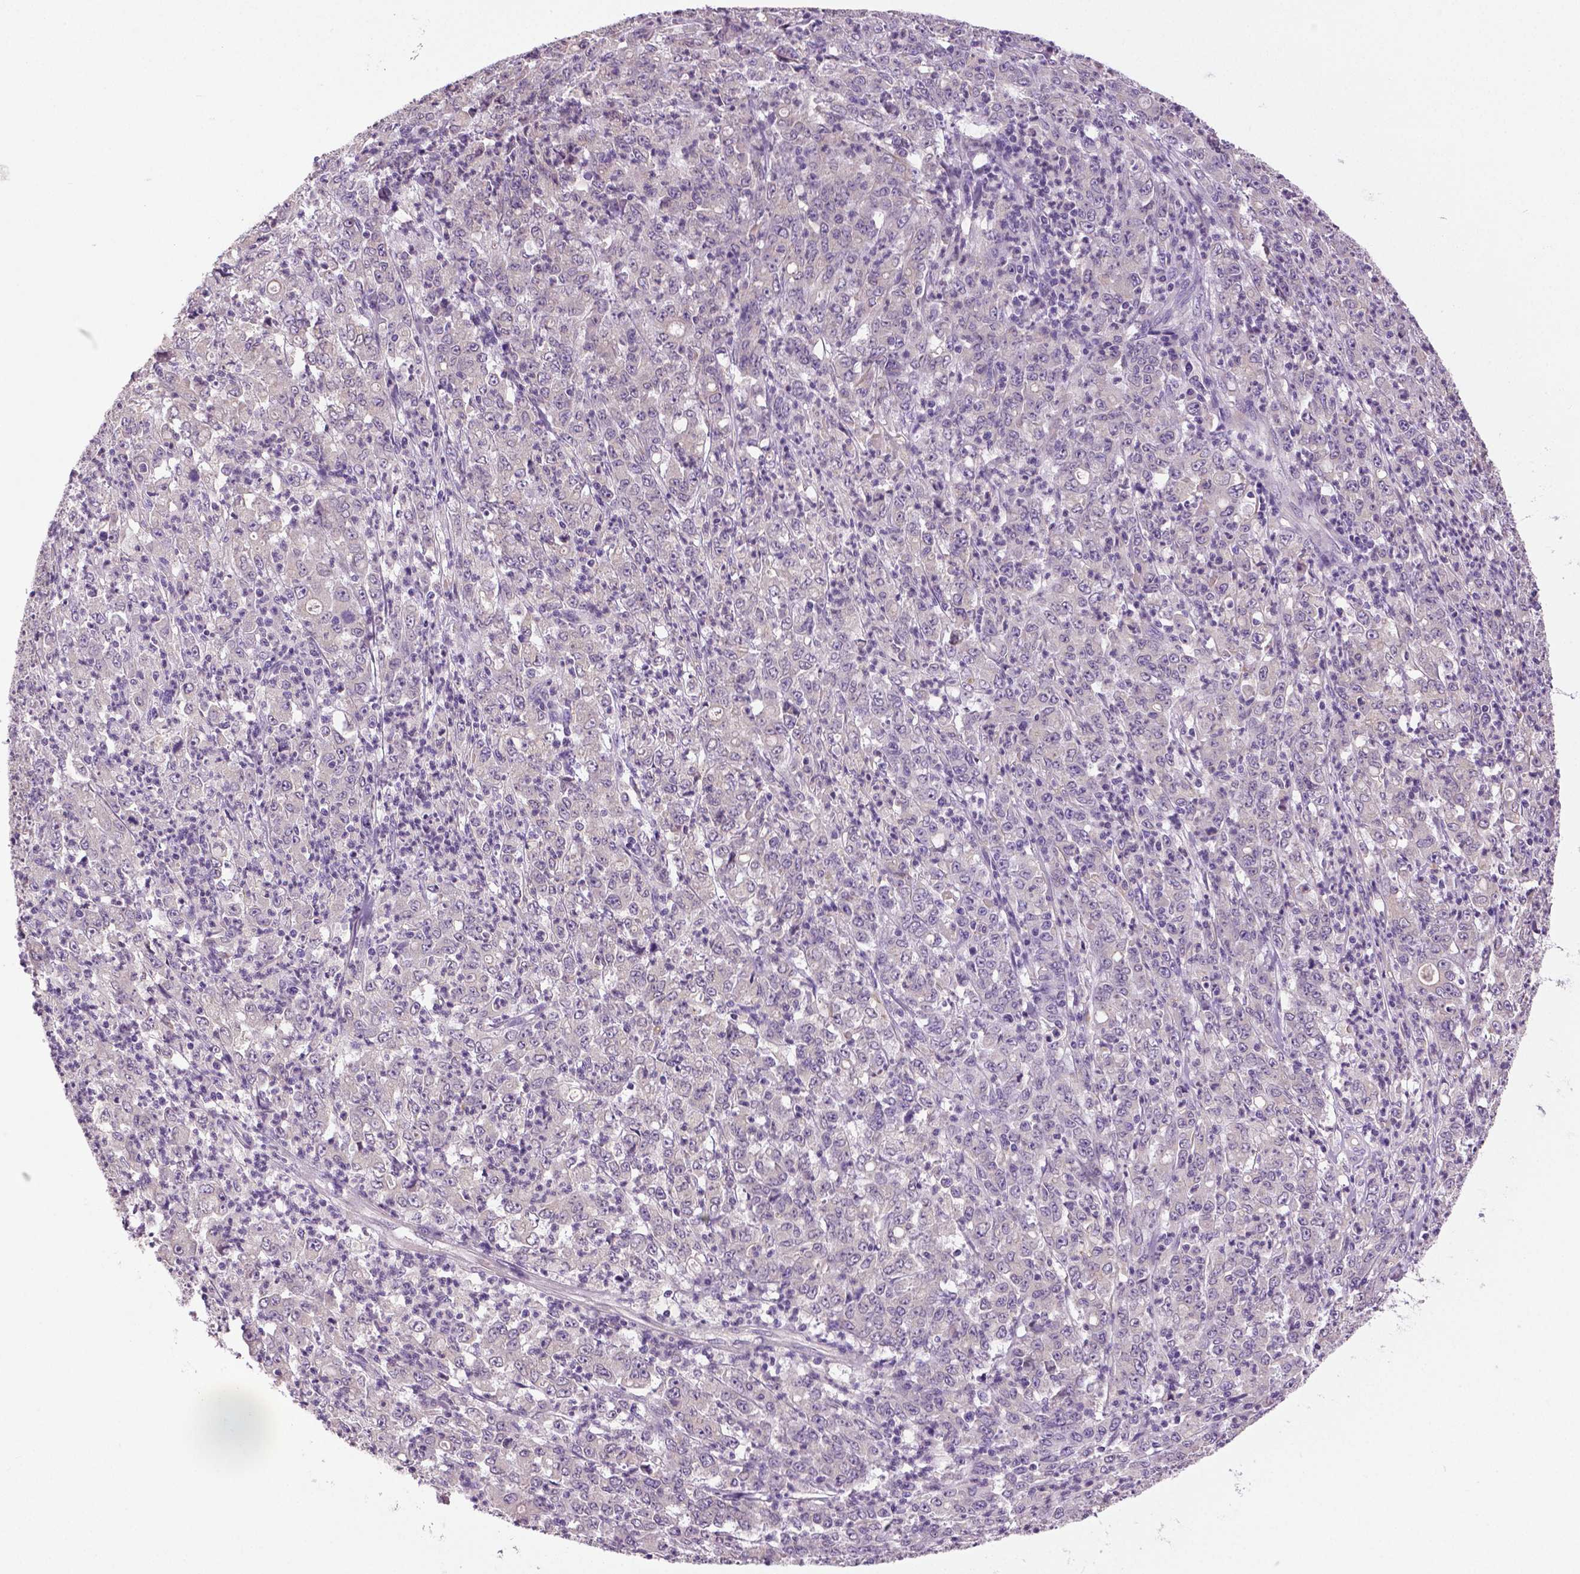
{"staining": {"intensity": "negative", "quantity": "none", "location": "none"}, "tissue": "stomach cancer", "cell_type": "Tumor cells", "image_type": "cancer", "snomed": [{"axis": "morphology", "description": "Adenocarcinoma, NOS"}, {"axis": "topography", "description": "Stomach, lower"}], "caption": "The micrograph displays no significant positivity in tumor cells of adenocarcinoma (stomach). The staining is performed using DAB brown chromogen with nuclei counter-stained in using hematoxylin.", "gene": "DNAH12", "patient": {"sex": "female", "age": 71}}